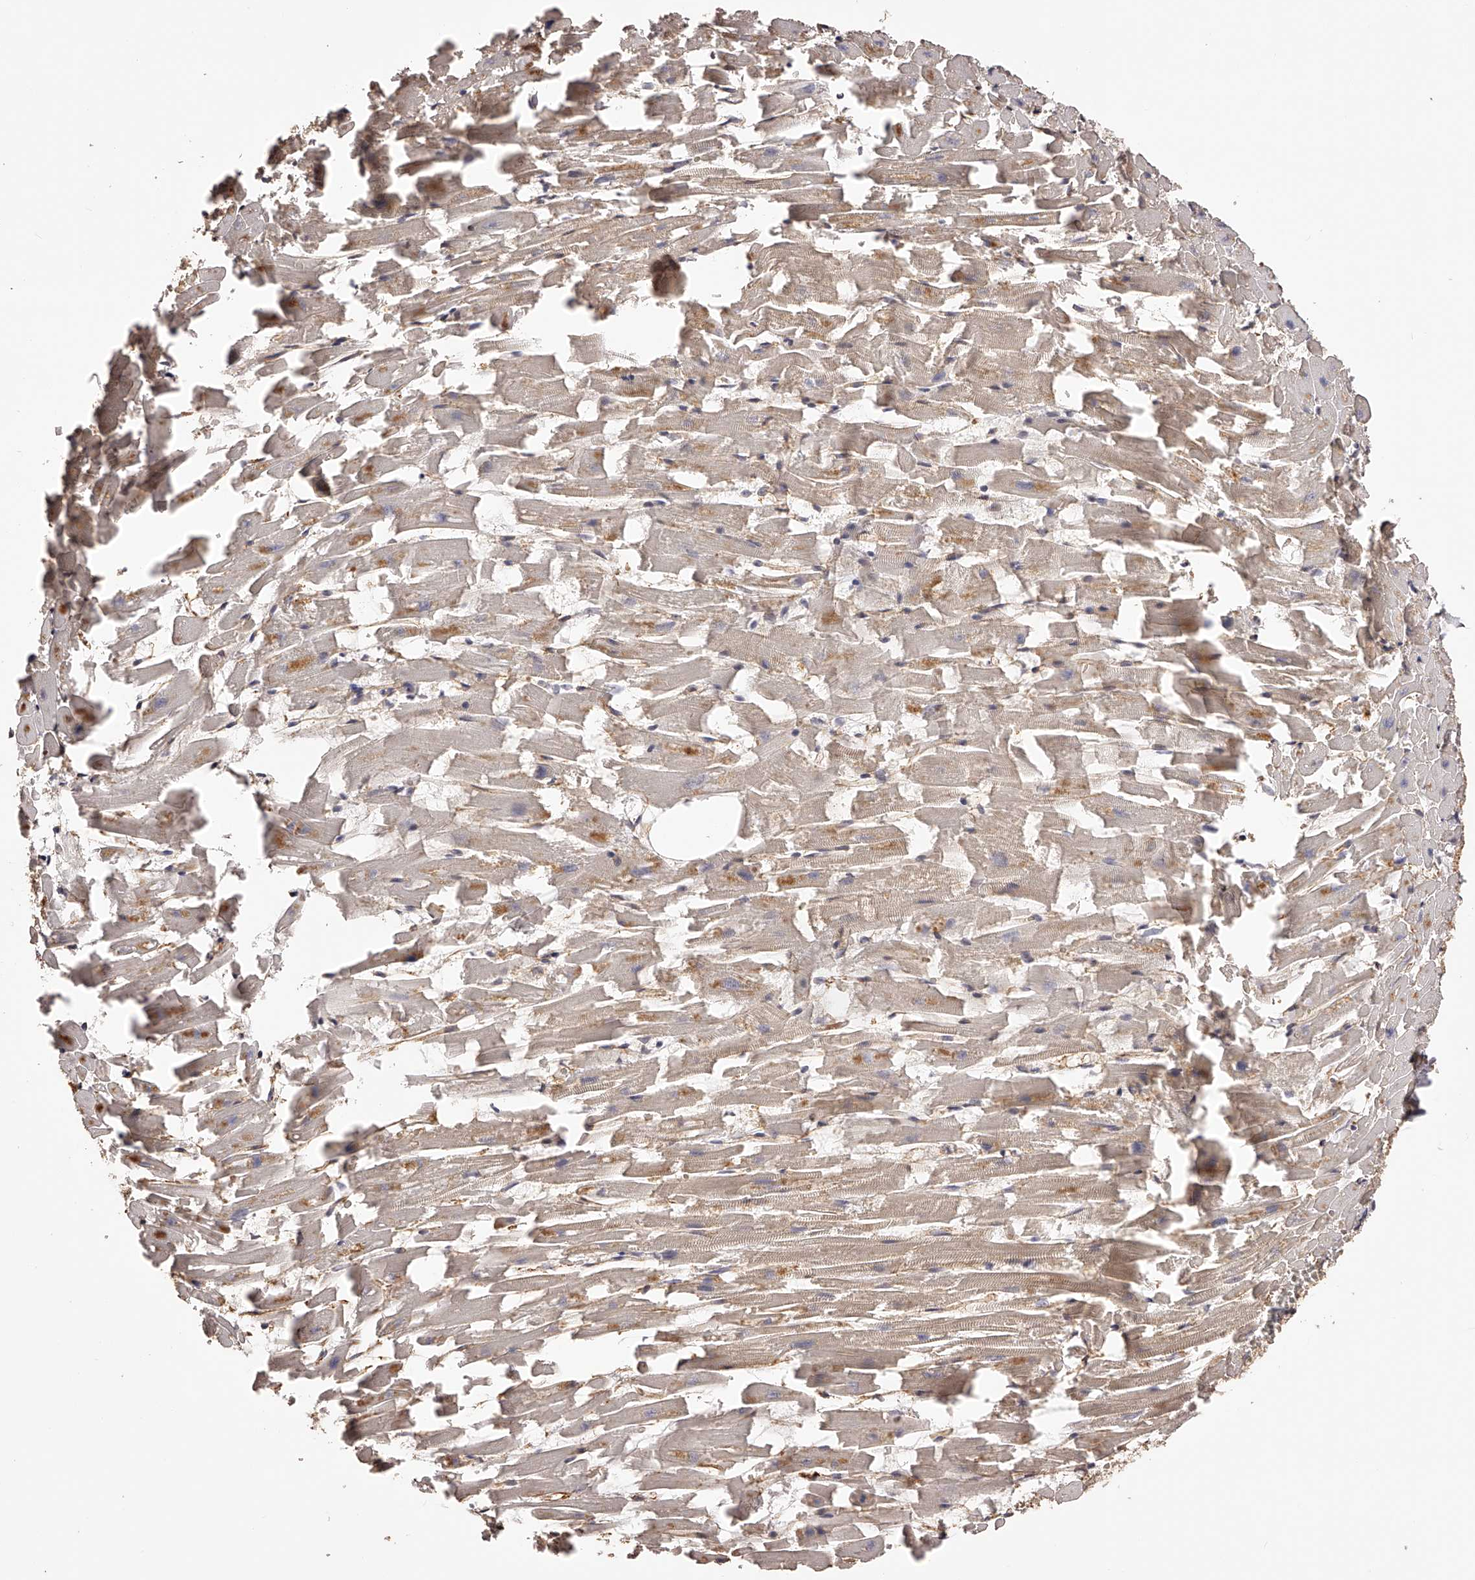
{"staining": {"intensity": "weak", "quantity": "<25%", "location": "cytoplasmic/membranous"}, "tissue": "heart muscle", "cell_type": "Cardiomyocytes", "image_type": "normal", "snomed": [{"axis": "morphology", "description": "Normal tissue, NOS"}, {"axis": "topography", "description": "Heart"}], "caption": "Immunohistochemistry (IHC) micrograph of normal heart muscle: heart muscle stained with DAB reveals no significant protein staining in cardiomyocytes.", "gene": "LTV1", "patient": {"sex": "female", "age": 64}}